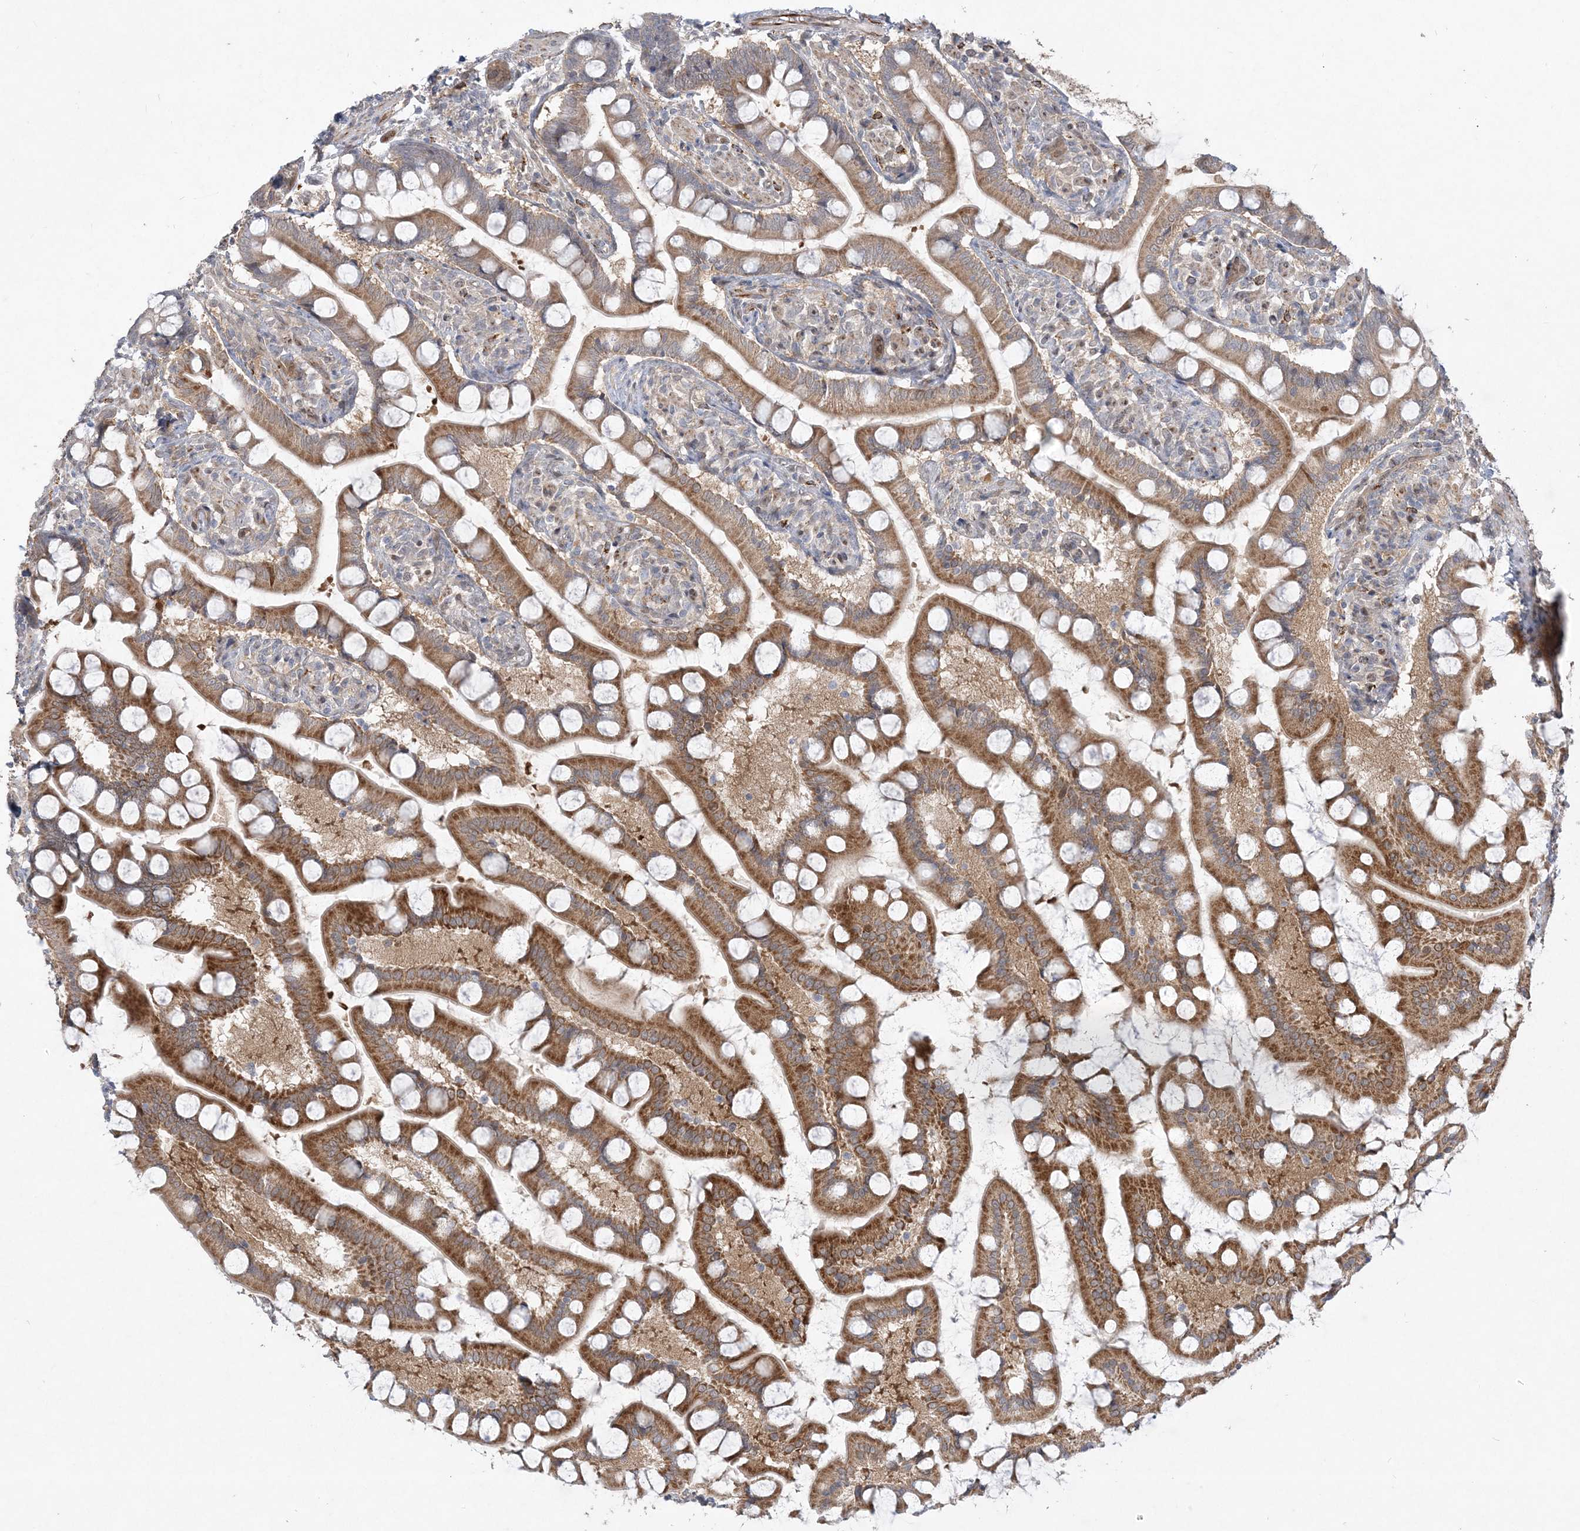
{"staining": {"intensity": "moderate", "quantity": ">75%", "location": "cytoplasmic/membranous"}, "tissue": "small intestine", "cell_type": "Glandular cells", "image_type": "normal", "snomed": [{"axis": "morphology", "description": "Normal tissue, NOS"}, {"axis": "topography", "description": "Small intestine"}], "caption": "Immunohistochemistry (IHC) image of benign human small intestine stained for a protein (brown), which reveals medium levels of moderate cytoplasmic/membranous expression in approximately >75% of glandular cells.", "gene": "INPP1", "patient": {"sex": "male", "age": 41}}